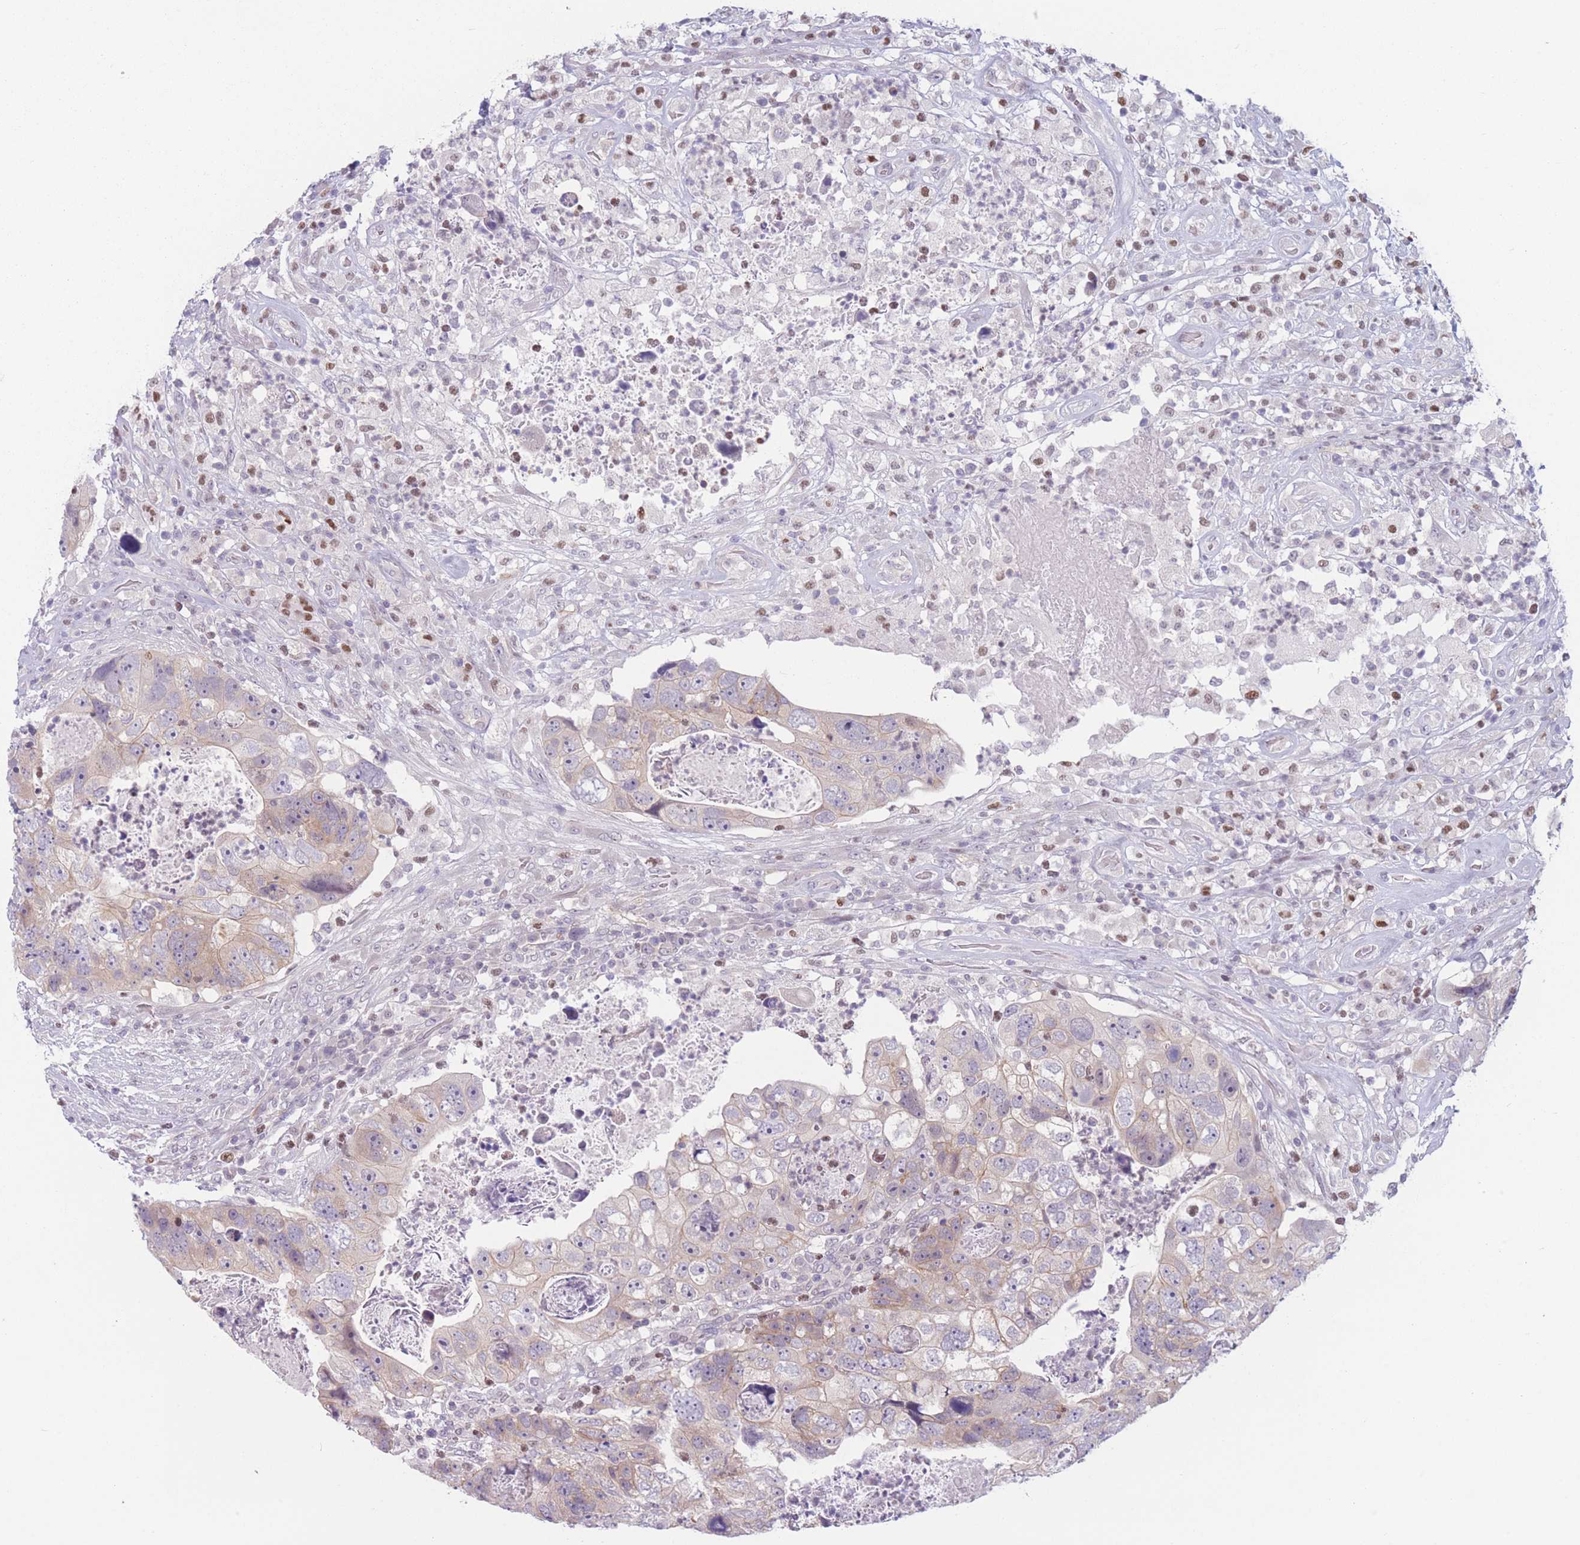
{"staining": {"intensity": "weak", "quantity": "25%-75%", "location": "cytoplasmic/membranous"}, "tissue": "colorectal cancer", "cell_type": "Tumor cells", "image_type": "cancer", "snomed": [{"axis": "morphology", "description": "Adenocarcinoma, NOS"}, {"axis": "topography", "description": "Rectum"}], "caption": "Tumor cells demonstrate low levels of weak cytoplasmic/membranous positivity in approximately 25%-75% of cells in colorectal cancer.", "gene": "ZNF439", "patient": {"sex": "male", "age": 59}}